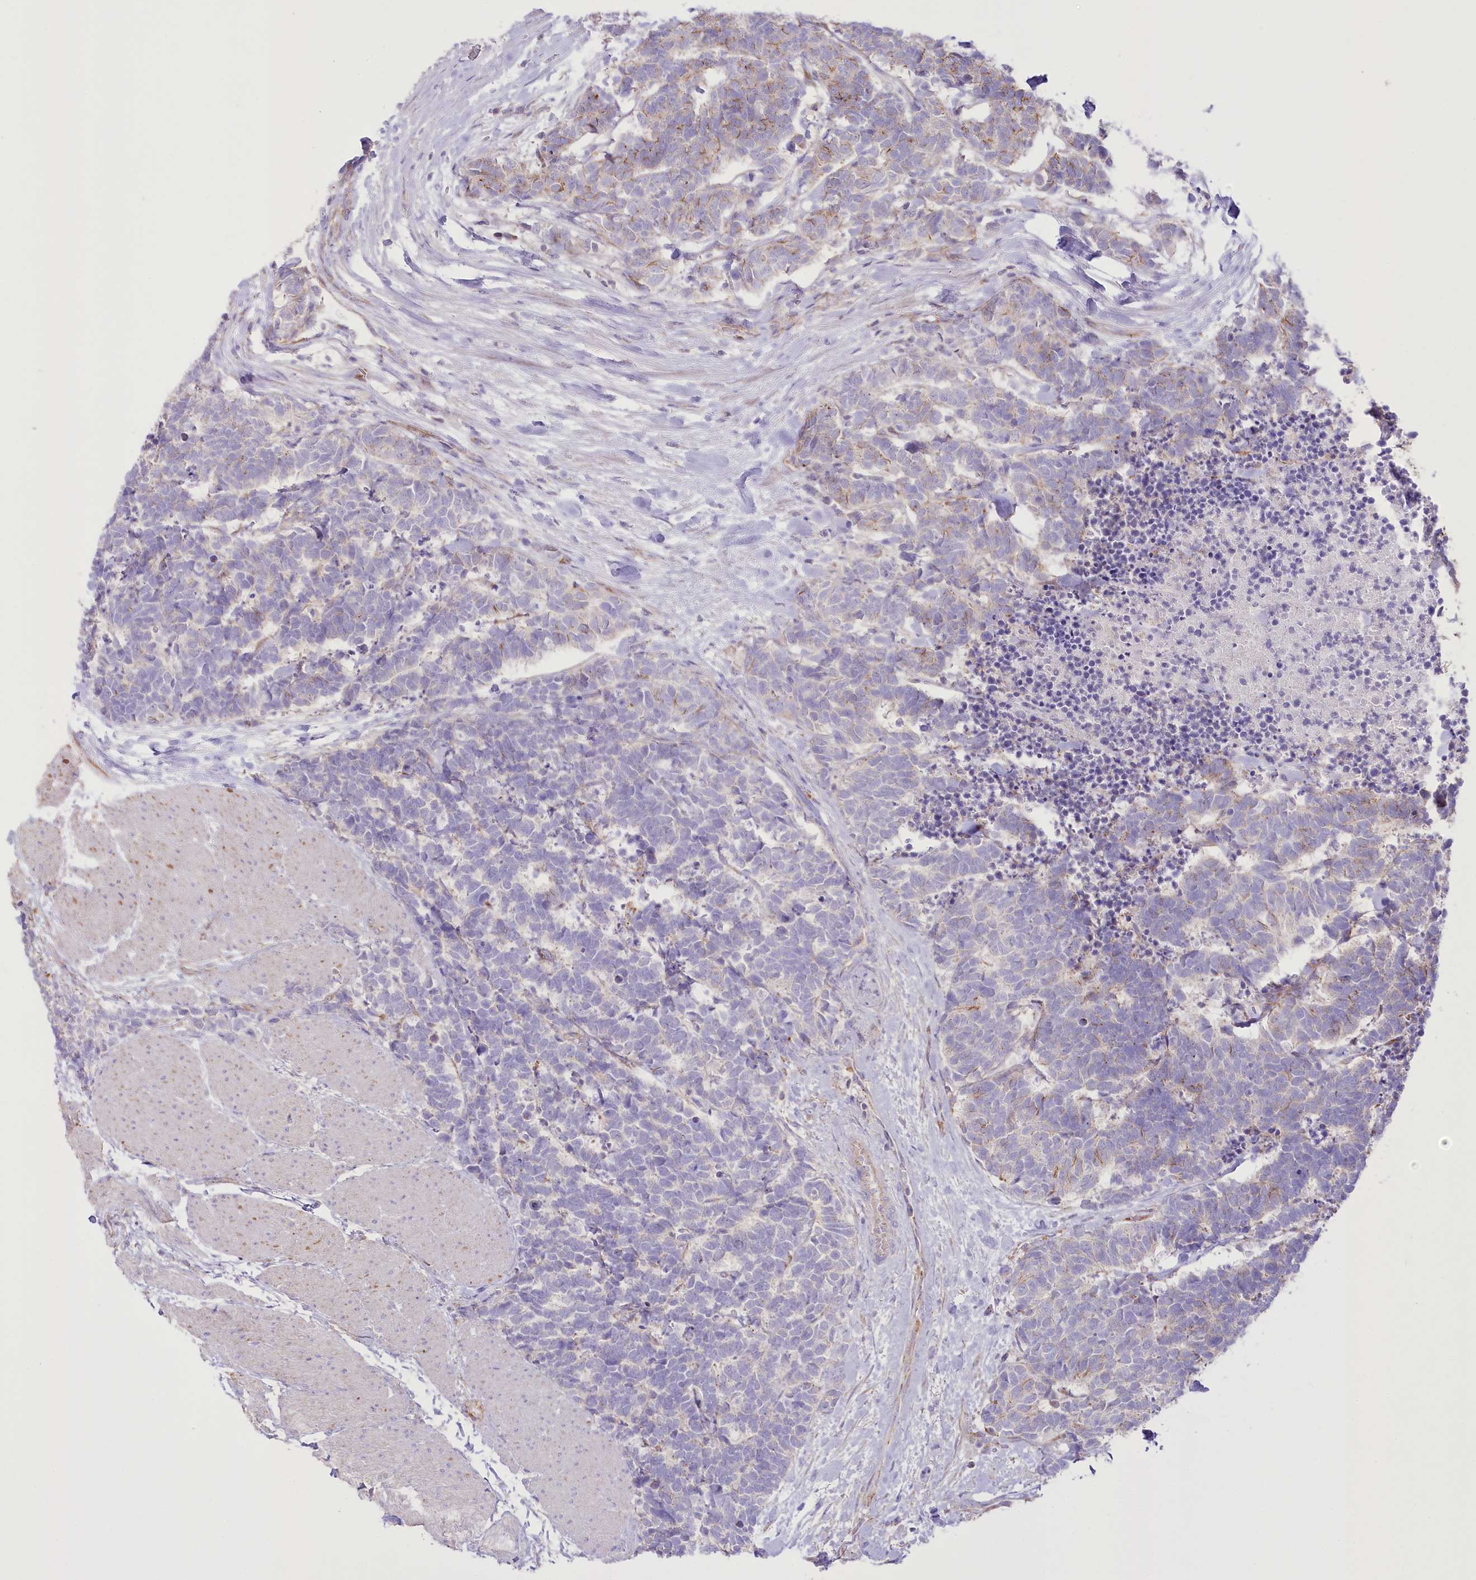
{"staining": {"intensity": "moderate", "quantity": "<25%", "location": "cytoplasmic/membranous"}, "tissue": "carcinoid", "cell_type": "Tumor cells", "image_type": "cancer", "snomed": [{"axis": "morphology", "description": "Carcinoma, NOS"}, {"axis": "morphology", "description": "Carcinoid, malignant, NOS"}, {"axis": "topography", "description": "Urinary bladder"}], "caption": "Moderate cytoplasmic/membranous expression for a protein is identified in approximately <25% of tumor cells of carcinoid (malignant) using immunohistochemistry (IHC).", "gene": "FAM216A", "patient": {"sex": "male", "age": 57}}